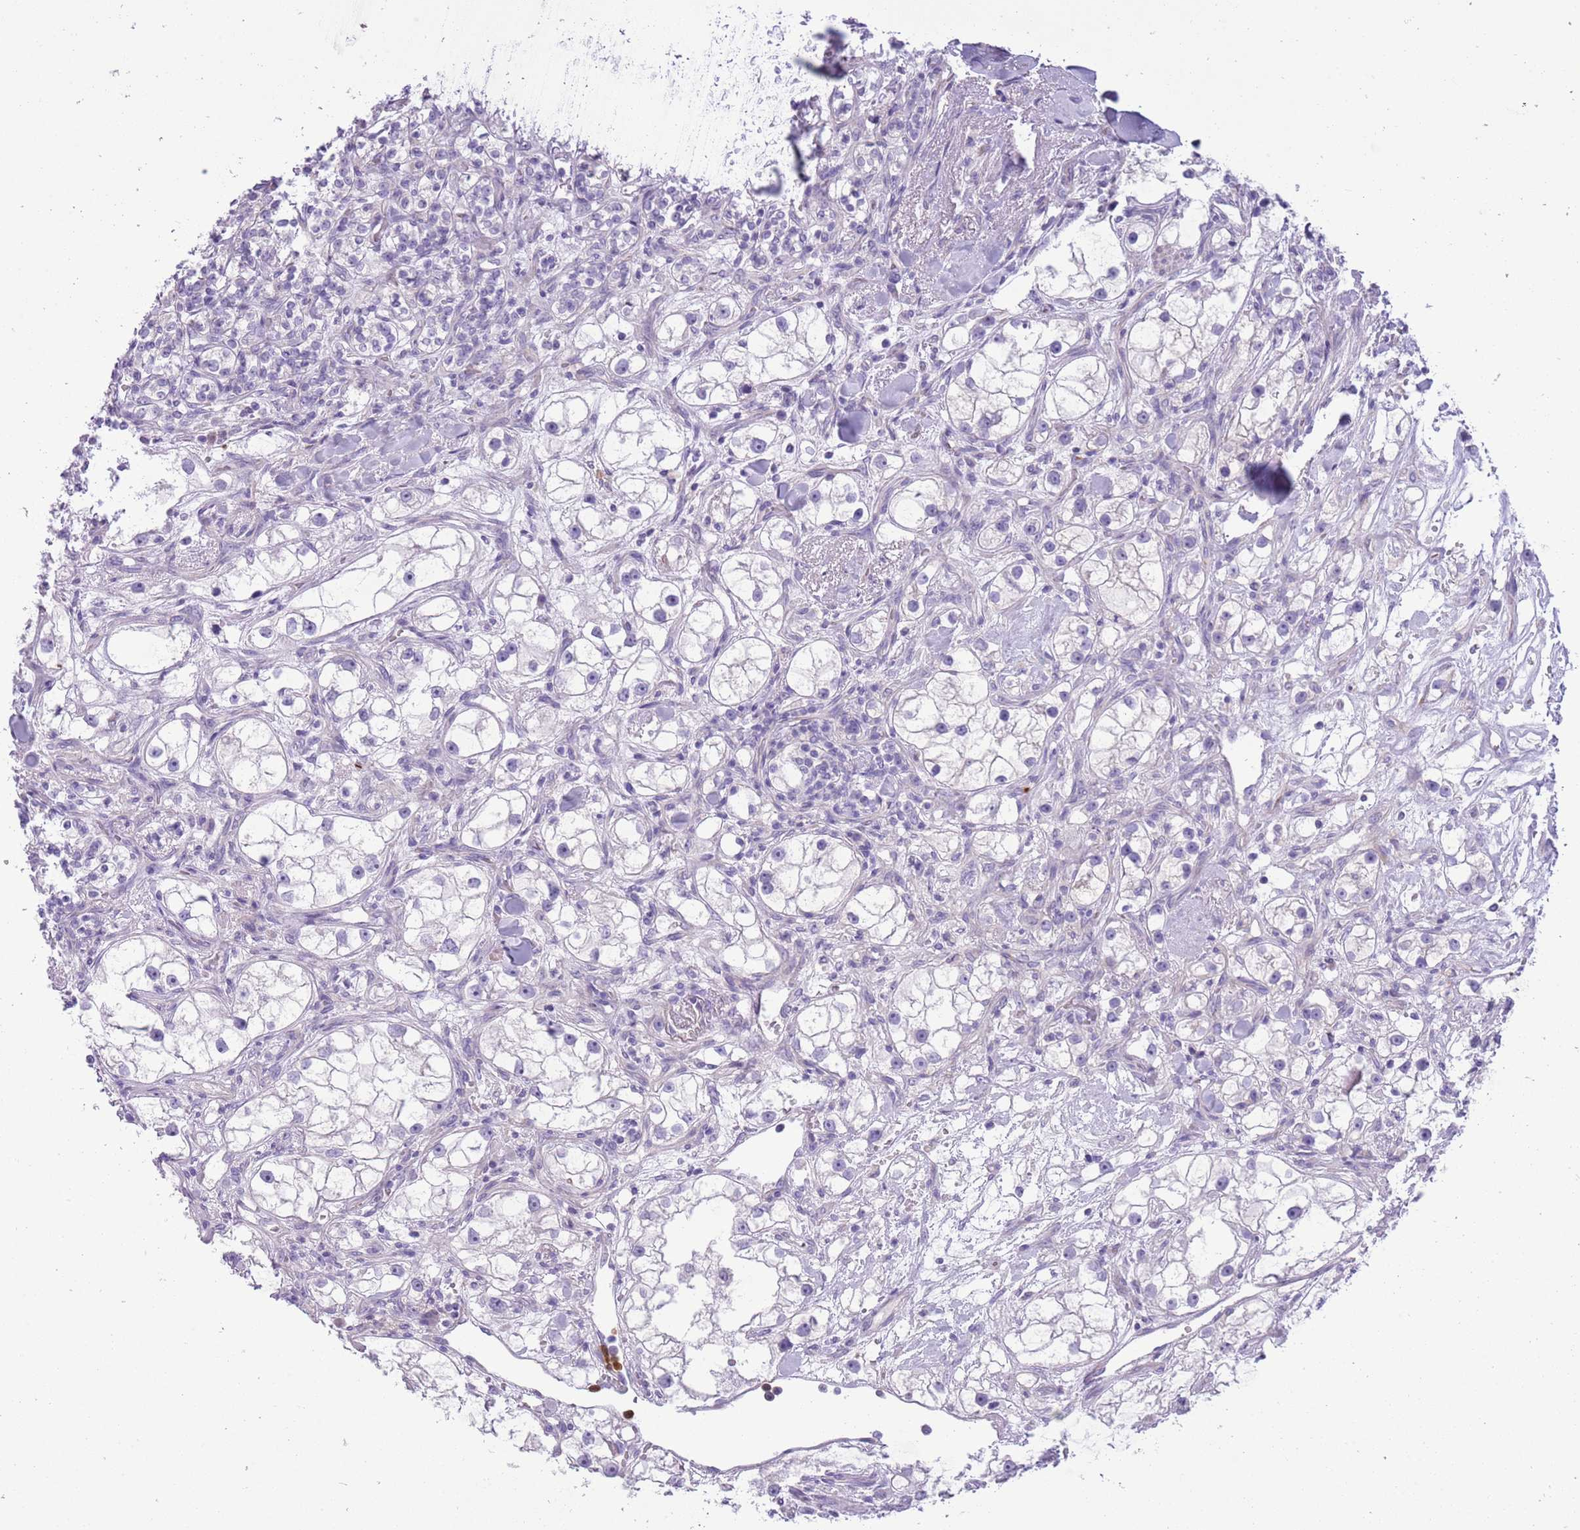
{"staining": {"intensity": "negative", "quantity": "none", "location": "none"}, "tissue": "renal cancer", "cell_type": "Tumor cells", "image_type": "cancer", "snomed": [{"axis": "morphology", "description": "Adenocarcinoma, NOS"}, {"axis": "topography", "description": "Kidney"}], "caption": "DAB immunohistochemical staining of human adenocarcinoma (renal) displays no significant staining in tumor cells.", "gene": "OR6M1", "patient": {"sex": "male", "age": 77}}